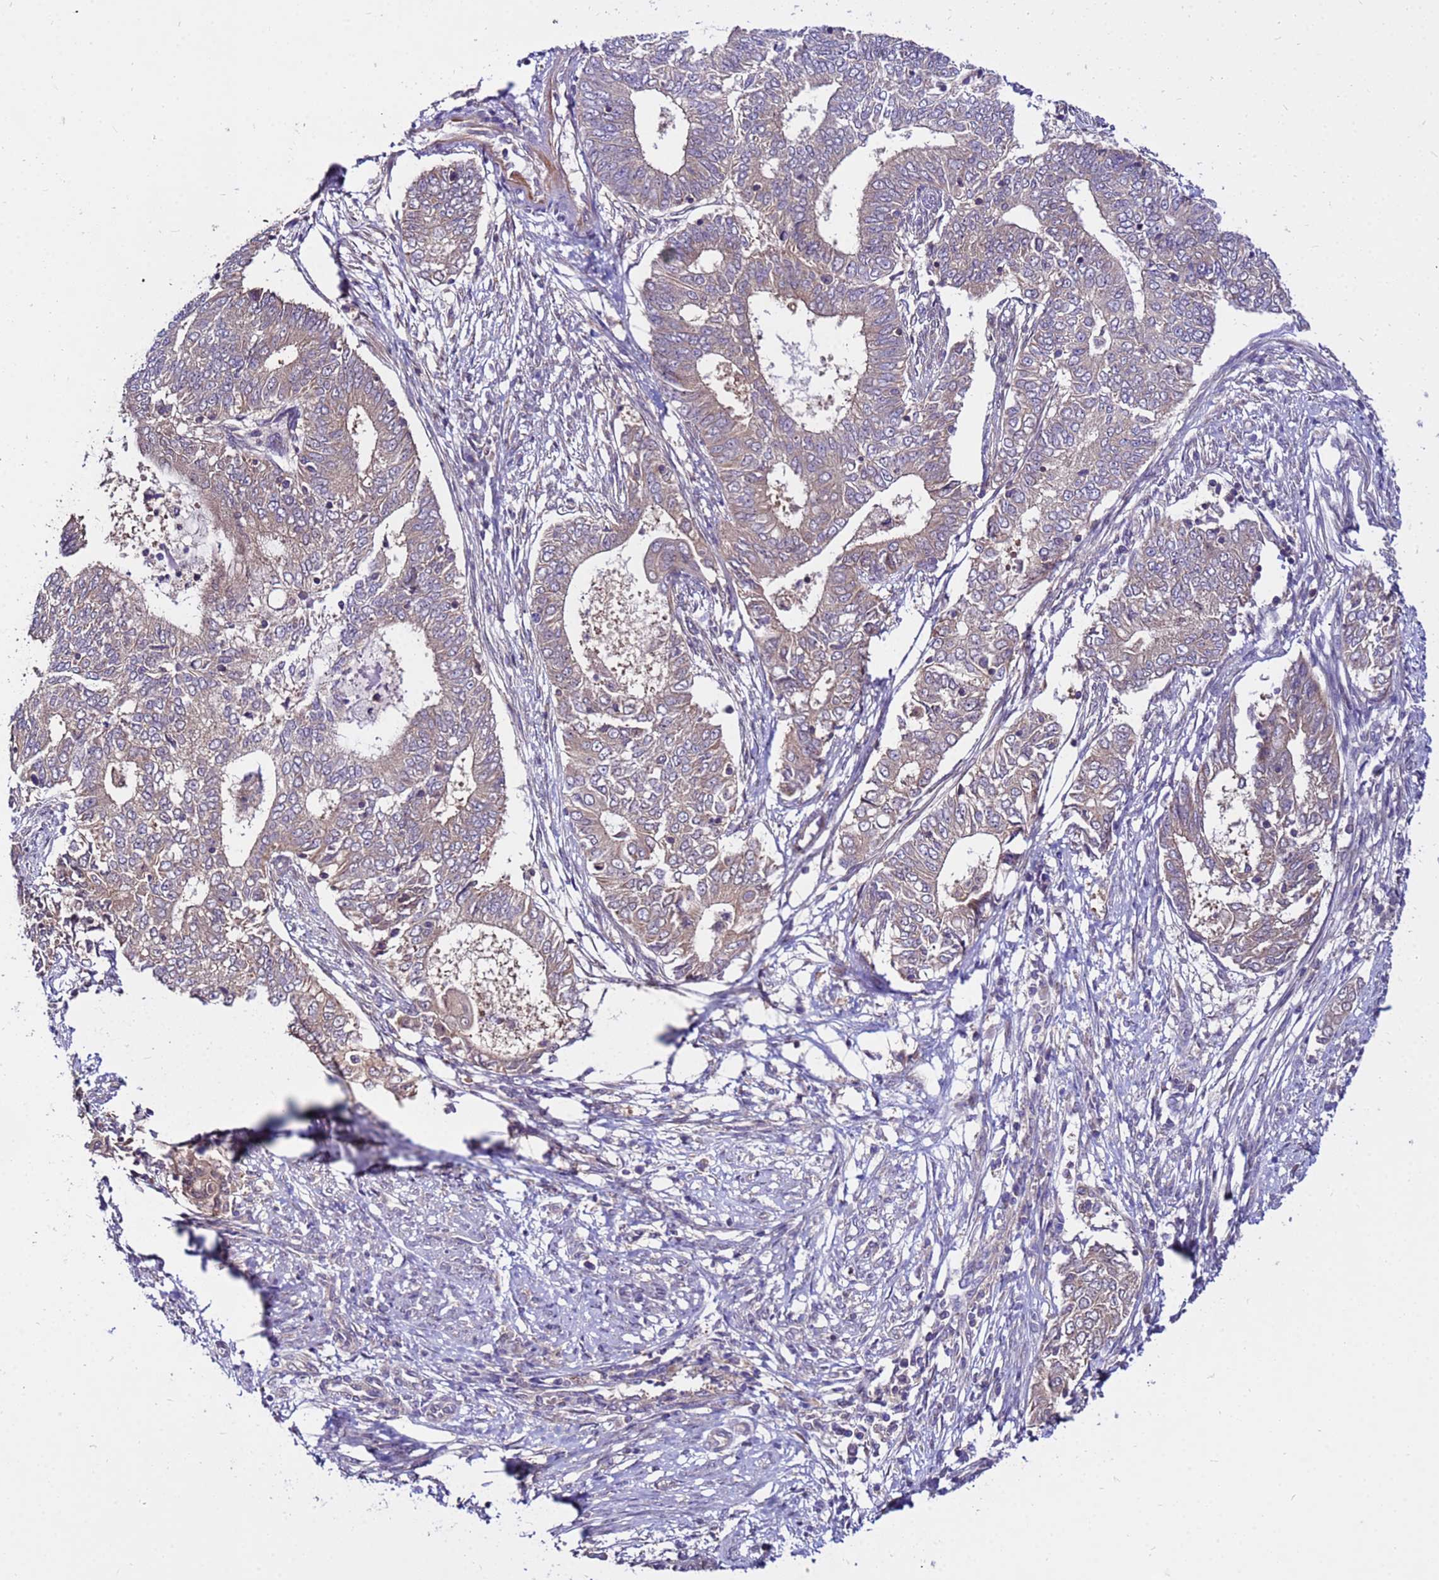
{"staining": {"intensity": "weak", "quantity": "<25%", "location": "cytoplasmic/membranous"}, "tissue": "endometrial cancer", "cell_type": "Tumor cells", "image_type": "cancer", "snomed": [{"axis": "morphology", "description": "Adenocarcinoma, NOS"}, {"axis": "topography", "description": "Endometrium"}], "caption": "Immunohistochemistry (IHC) of human endometrial cancer (adenocarcinoma) displays no positivity in tumor cells.", "gene": "GET3", "patient": {"sex": "female", "age": 62}}